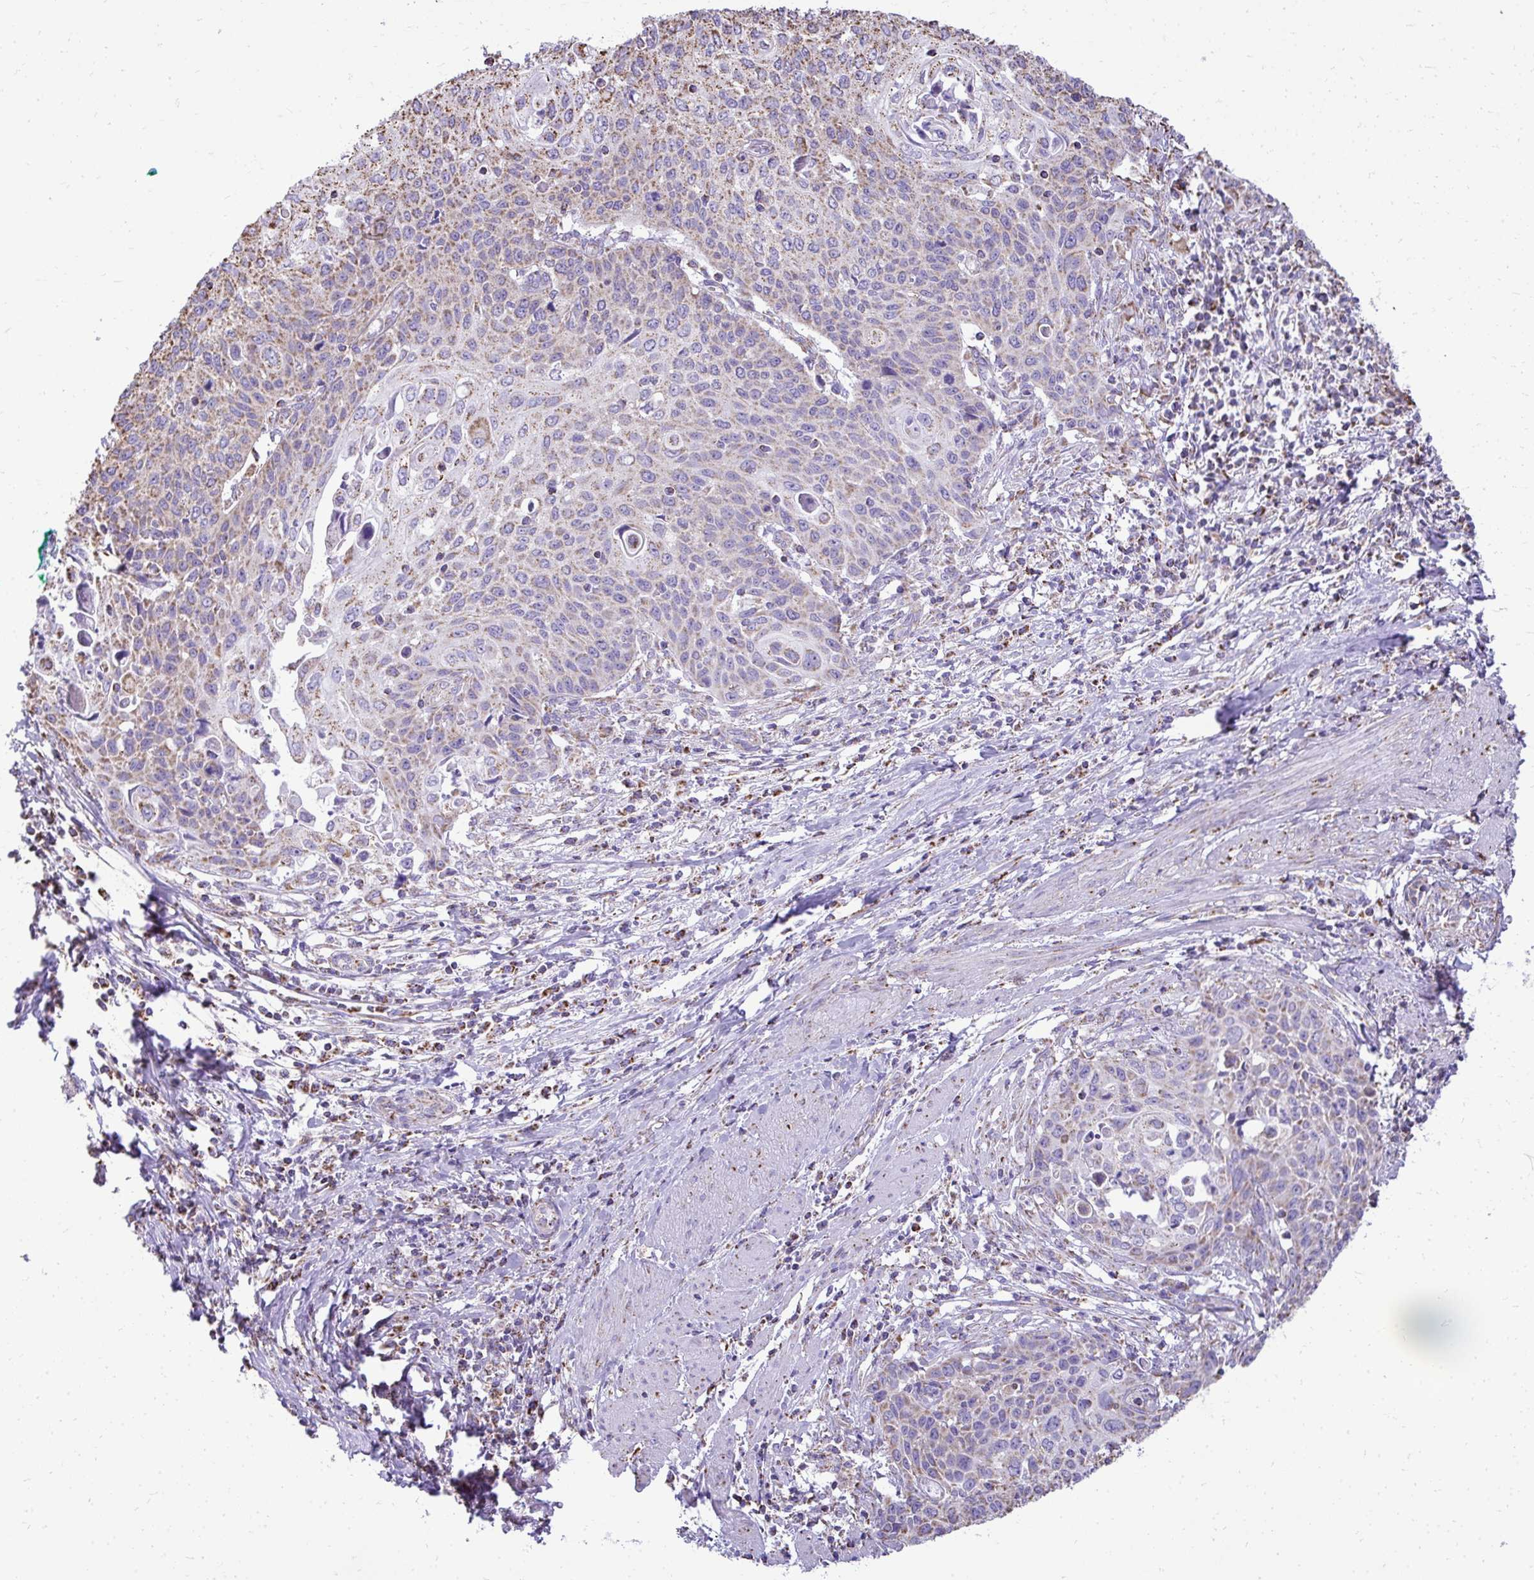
{"staining": {"intensity": "weak", "quantity": "25%-75%", "location": "cytoplasmic/membranous"}, "tissue": "cervical cancer", "cell_type": "Tumor cells", "image_type": "cancer", "snomed": [{"axis": "morphology", "description": "Squamous cell carcinoma, NOS"}, {"axis": "topography", "description": "Cervix"}], "caption": "Protein expression by immunohistochemistry exhibits weak cytoplasmic/membranous expression in about 25%-75% of tumor cells in squamous cell carcinoma (cervical). Using DAB (3,3'-diaminobenzidine) (brown) and hematoxylin (blue) stains, captured at high magnification using brightfield microscopy.", "gene": "MPZL2", "patient": {"sex": "female", "age": 65}}